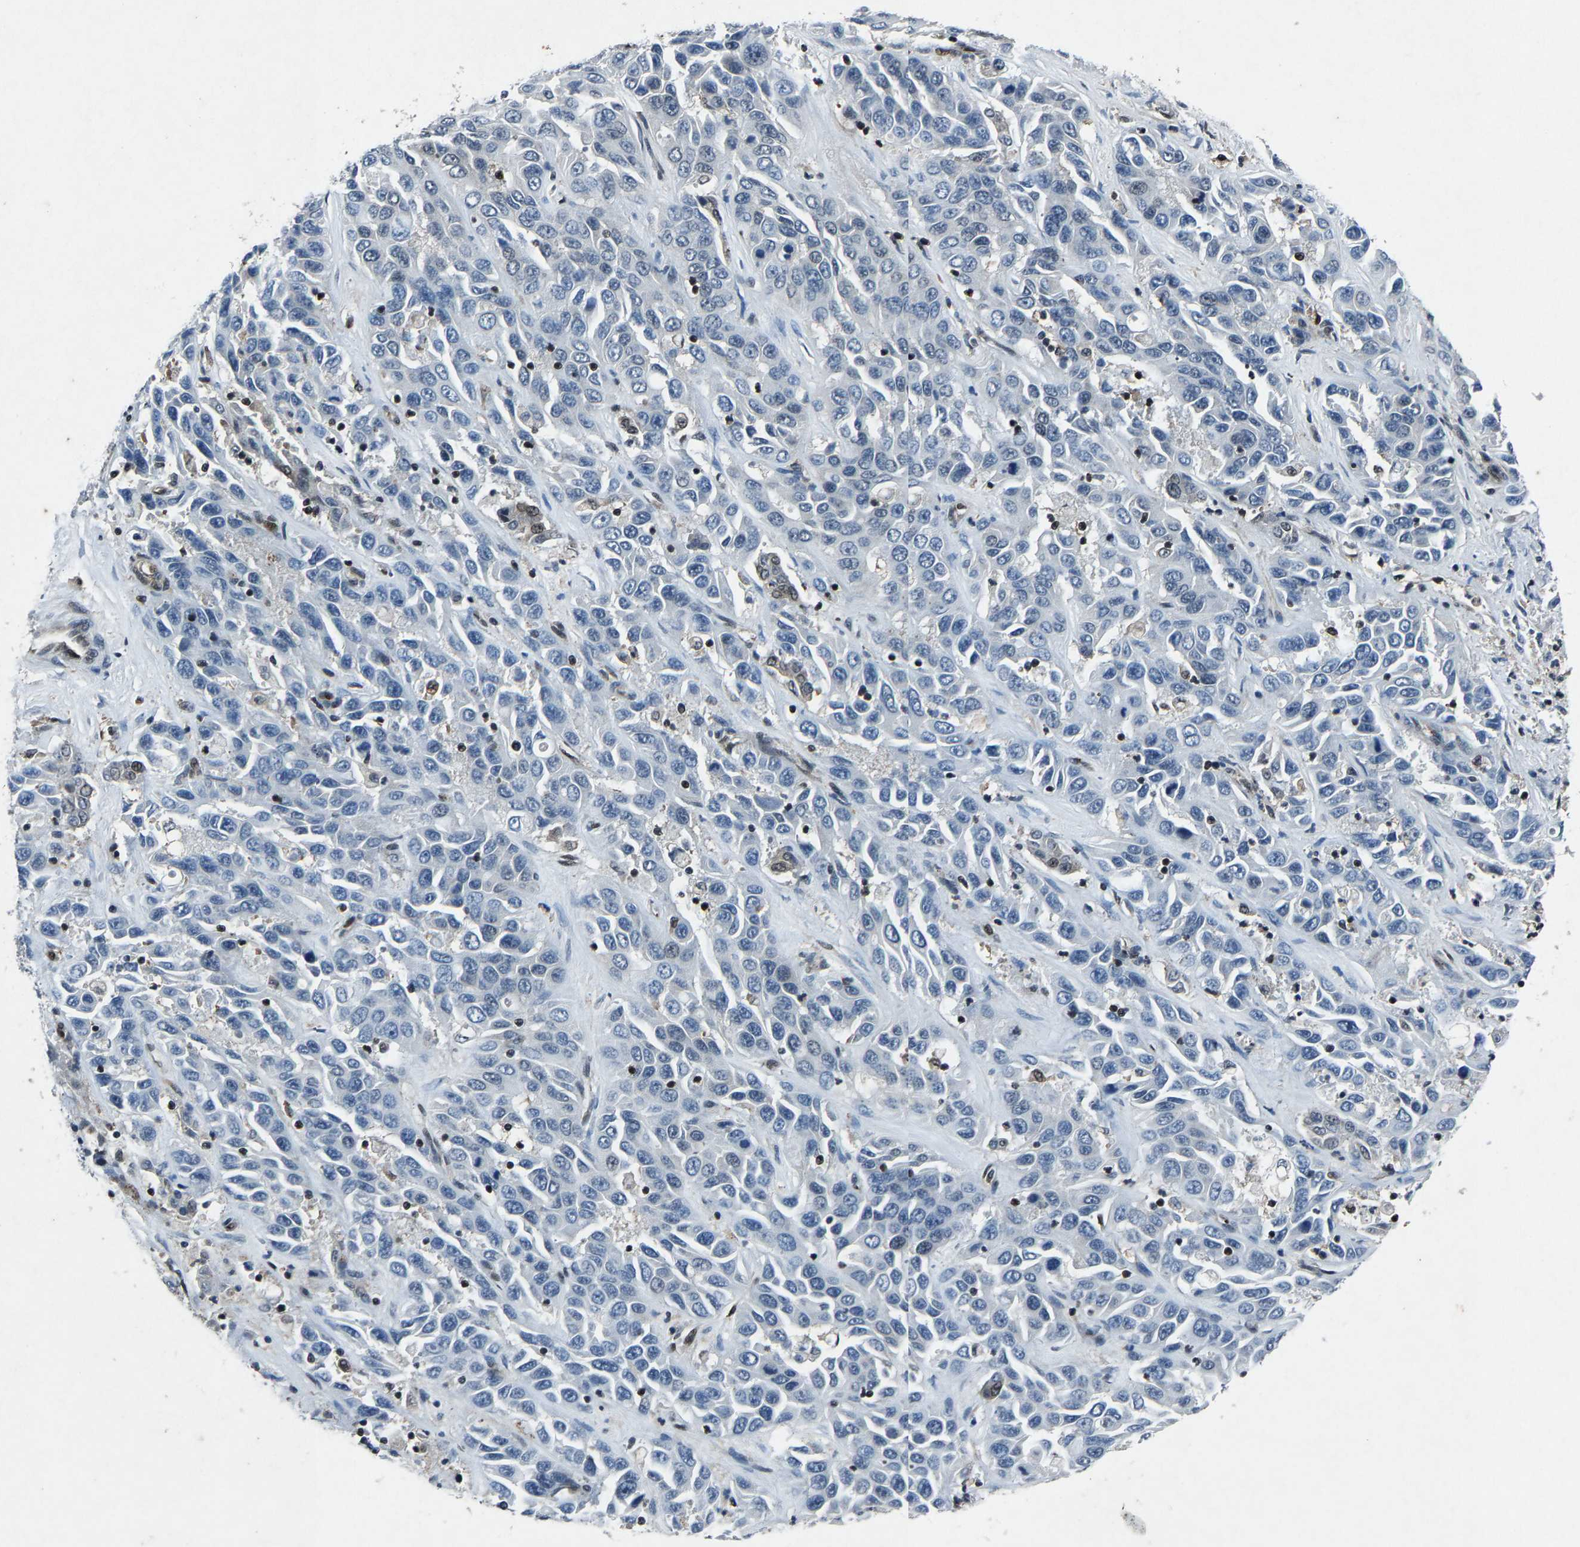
{"staining": {"intensity": "negative", "quantity": "none", "location": "none"}, "tissue": "liver cancer", "cell_type": "Tumor cells", "image_type": "cancer", "snomed": [{"axis": "morphology", "description": "Cholangiocarcinoma"}, {"axis": "topography", "description": "Liver"}], "caption": "Histopathology image shows no protein staining in tumor cells of liver cancer (cholangiocarcinoma) tissue.", "gene": "ATXN3", "patient": {"sex": "female", "age": 52}}